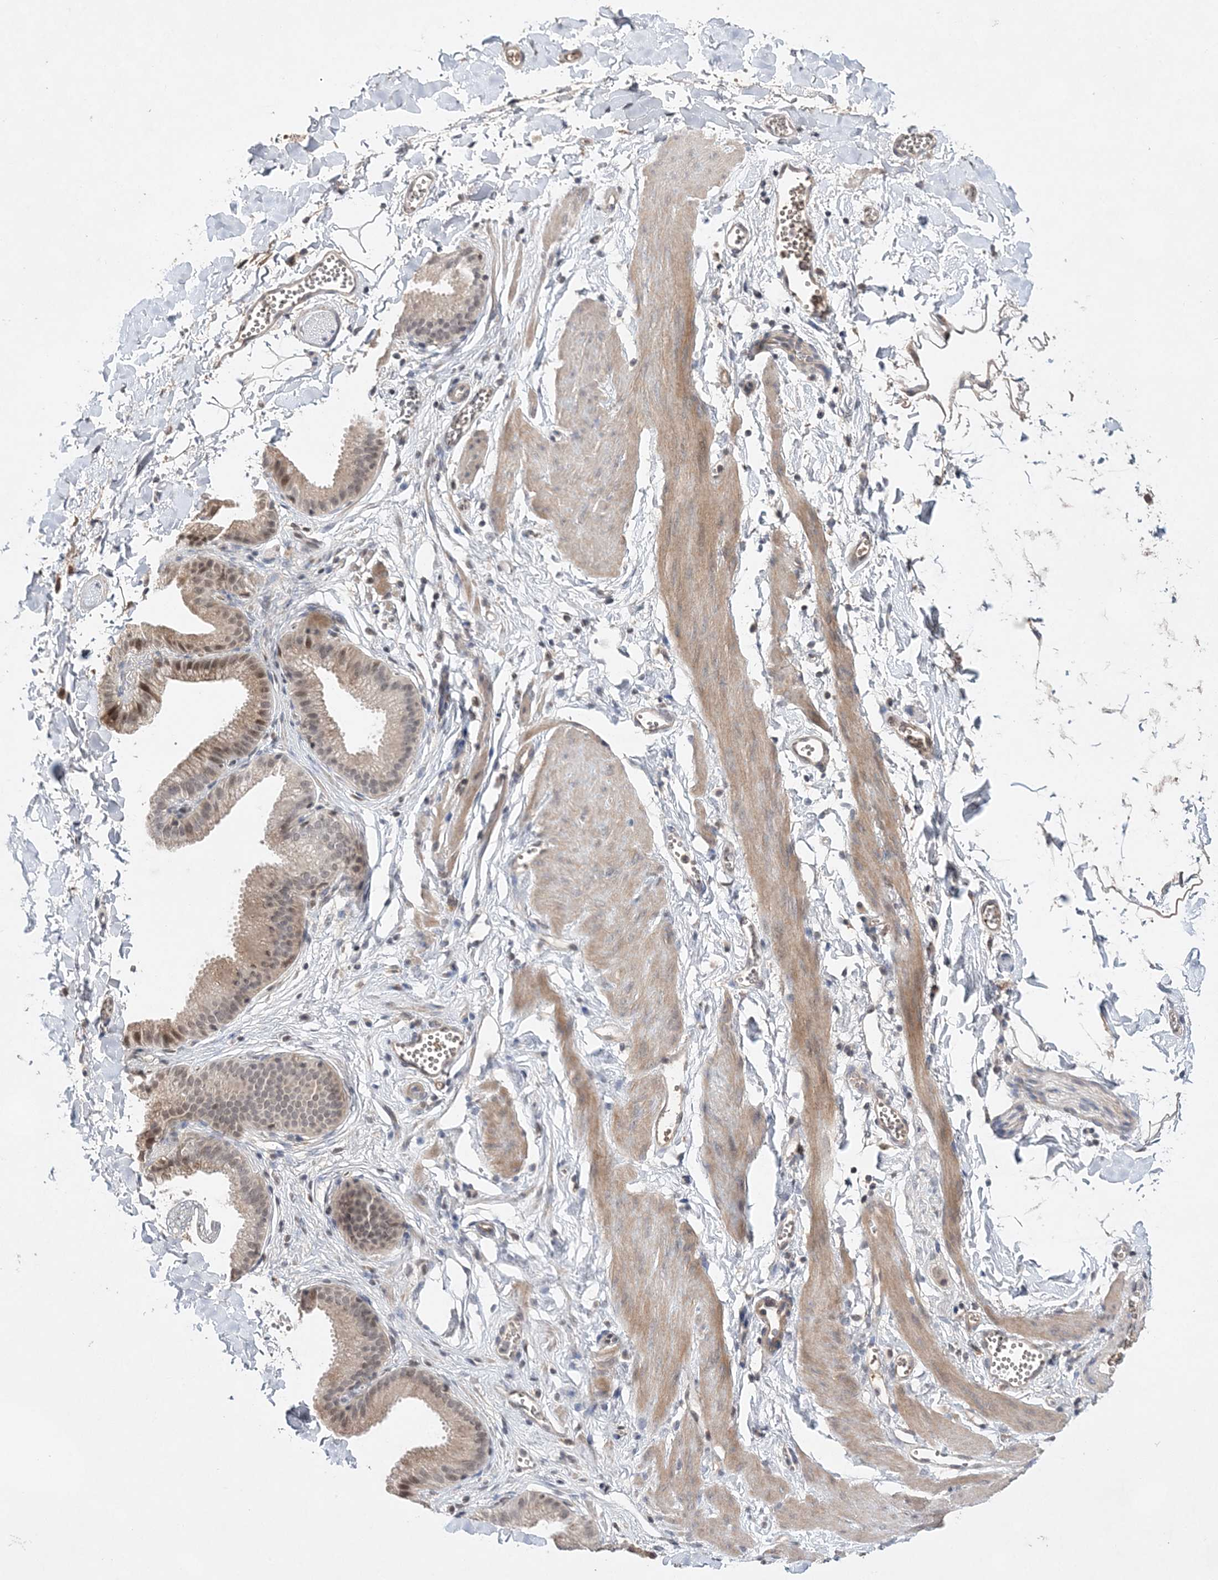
{"staining": {"intensity": "negative", "quantity": "none", "location": "none"}, "tissue": "adipose tissue", "cell_type": "Adipocytes", "image_type": "normal", "snomed": [{"axis": "morphology", "description": "Normal tissue, NOS"}, {"axis": "topography", "description": "Gallbladder"}, {"axis": "topography", "description": "Peripheral nerve tissue"}], "caption": "There is no significant positivity in adipocytes of adipose tissue. The staining was performed using DAB (3,3'-diaminobenzidine) to visualize the protein expression in brown, while the nuclei were stained in blue with hematoxylin (Magnification: 20x).", "gene": "TMEM132B", "patient": {"sex": "male", "age": 38}}